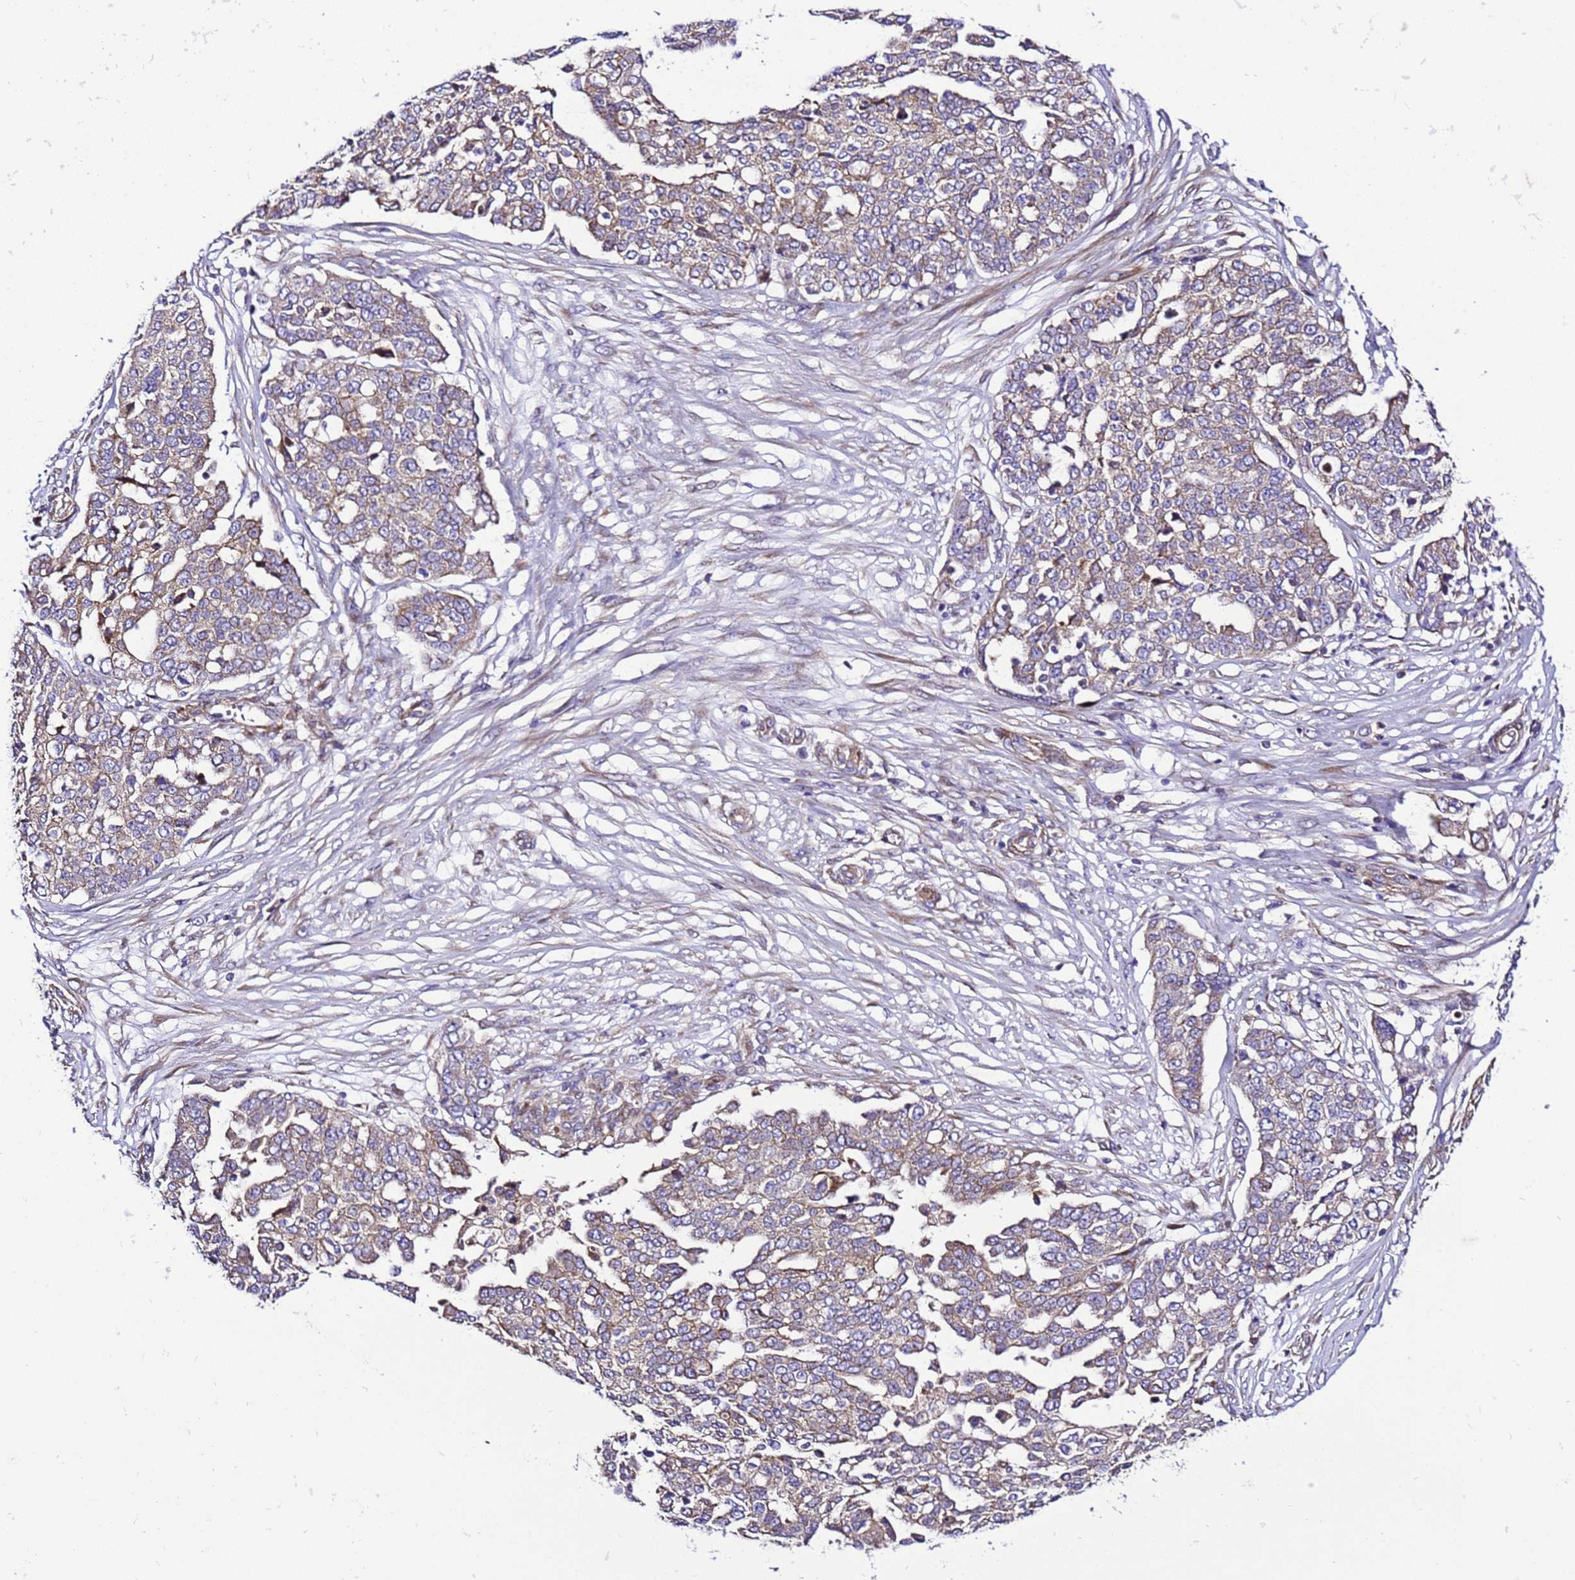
{"staining": {"intensity": "weak", "quantity": "25%-75%", "location": "cytoplasmic/membranous"}, "tissue": "ovarian cancer", "cell_type": "Tumor cells", "image_type": "cancer", "snomed": [{"axis": "morphology", "description": "Cystadenocarcinoma, serous, NOS"}, {"axis": "topography", "description": "Soft tissue"}, {"axis": "topography", "description": "Ovary"}], "caption": "An IHC histopathology image of tumor tissue is shown. Protein staining in brown labels weak cytoplasmic/membranous positivity in serous cystadenocarcinoma (ovarian) within tumor cells. (DAB = brown stain, brightfield microscopy at high magnification).", "gene": "ZNF417", "patient": {"sex": "female", "age": 57}}